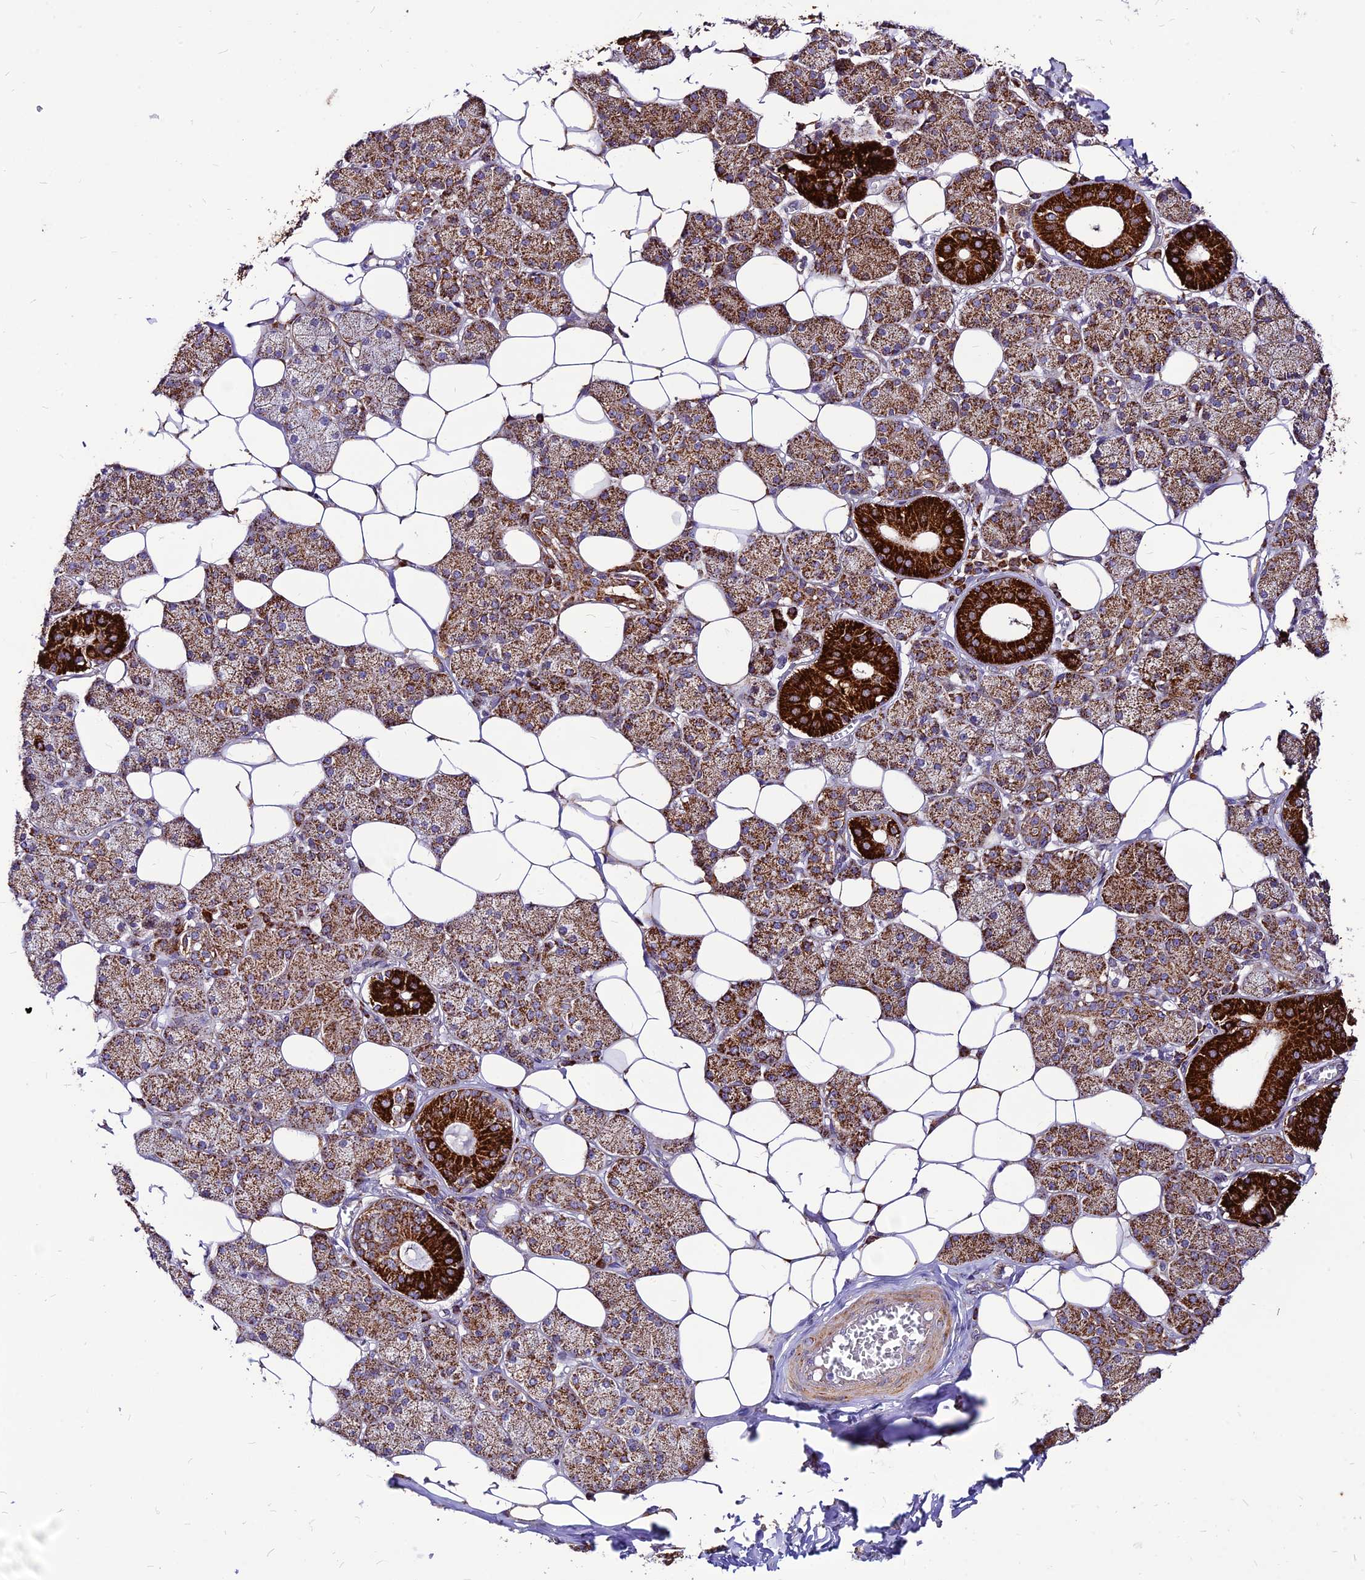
{"staining": {"intensity": "strong", "quantity": ">75%", "location": "cytoplasmic/membranous"}, "tissue": "salivary gland", "cell_type": "Glandular cells", "image_type": "normal", "snomed": [{"axis": "morphology", "description": "Normal tissue, NOS"}, {"axis": "topography", "description": "Salivary gland"}], "caption": "A brown stain highlights strong cytoplasmic/membranous expression of a protein in glandular cells of normal human salivary gland.", "gene": "ECI1", "patient": {"sex": "female", "age": 33}}